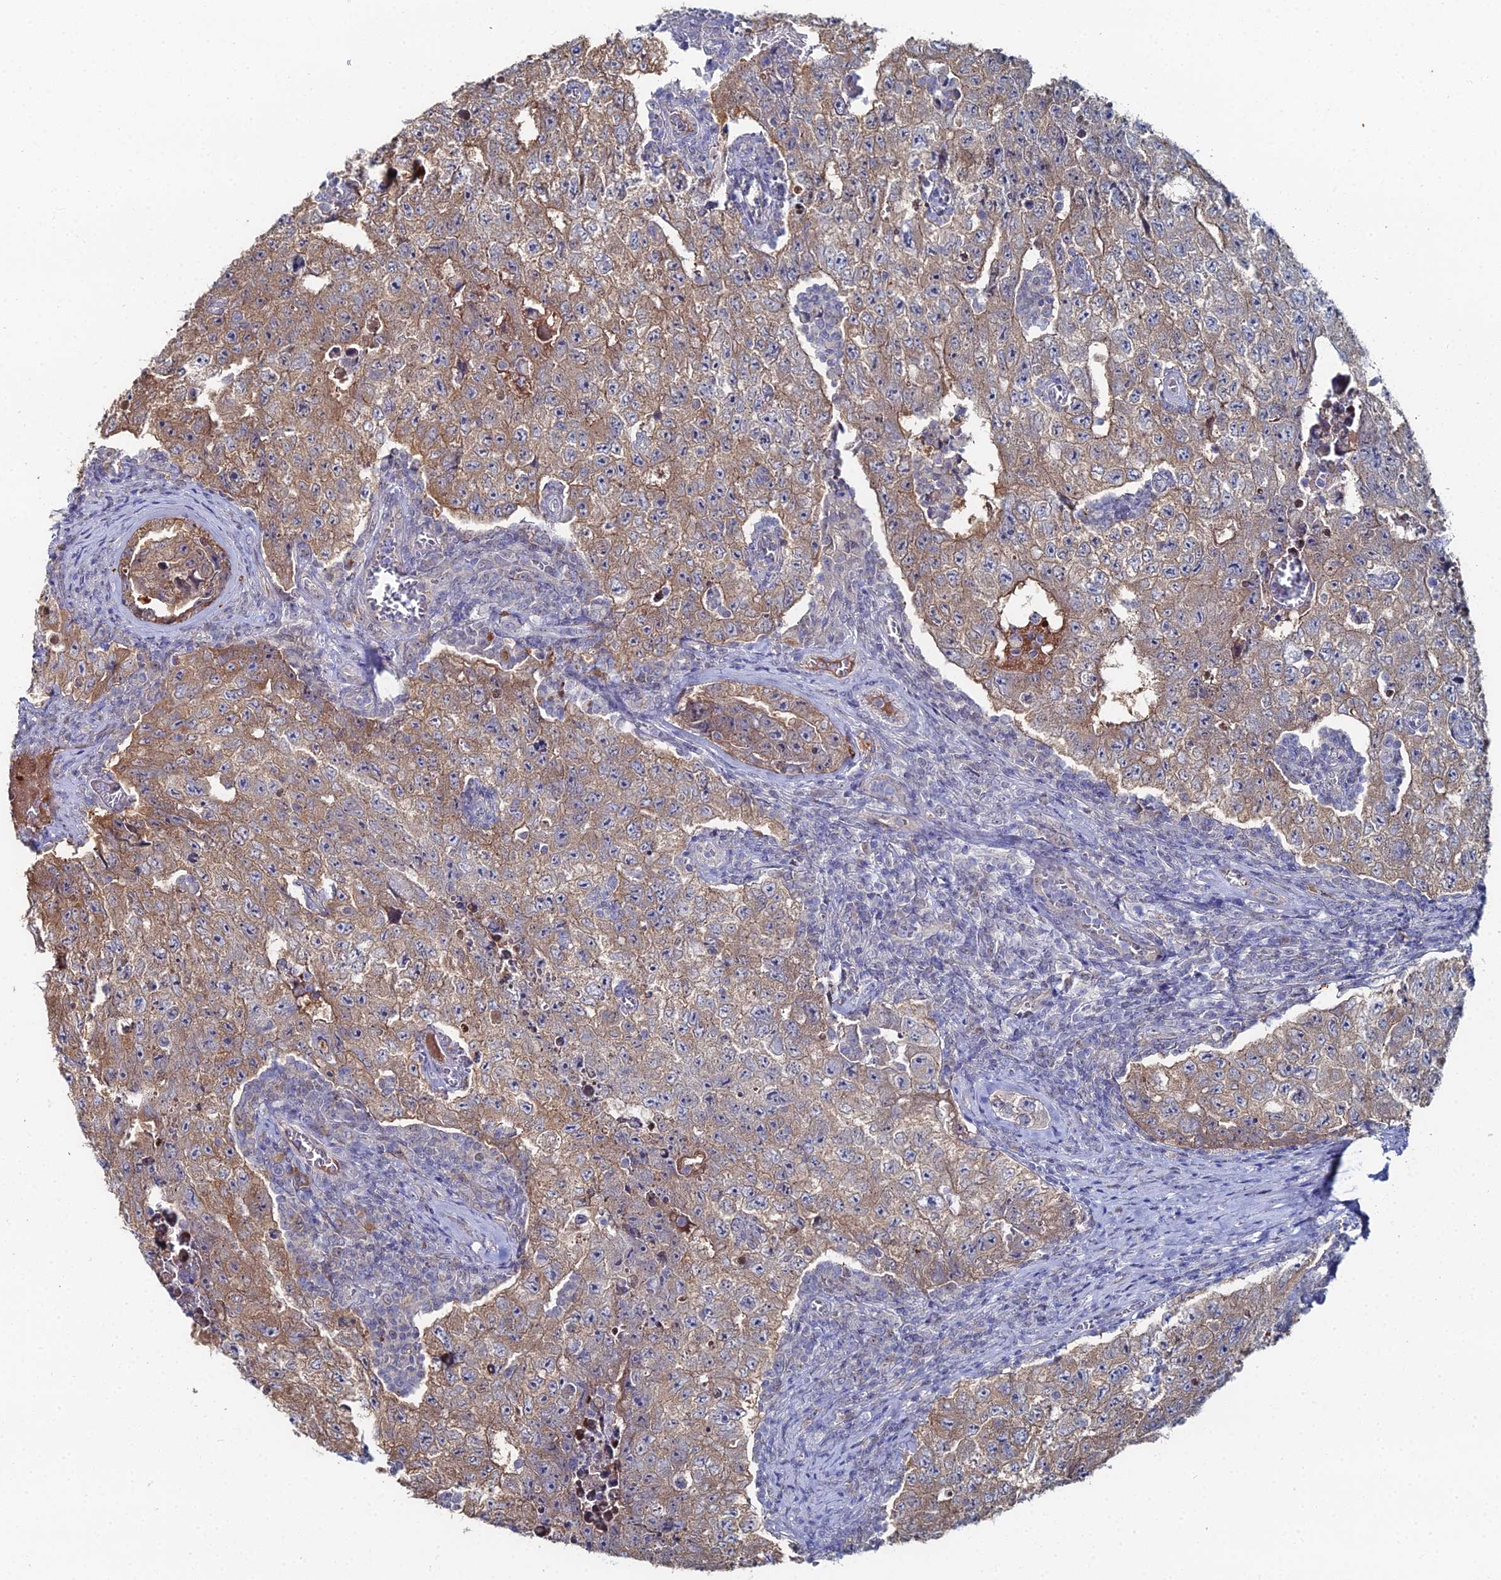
{"staining": {"intensity": "moderate", "quantity": "25%-75%", "location": "cytoplasmic/membranous"}, "tissue": "testis cancer", "cell_type": "Tumor cells", "image_type": "cancer", "snomed": [{"axis": "morphology", "description": "Carcinoma, Embryonal, NOS"}, {"axis": "topography", "description": "Testis"}], "caption": "Human testis embryonal carcinoma stained with a brown dye displays moderate cytoplasmic/membranous positive positivity in about 25%-75% of tumor cells.", "gene": "THAP4", "patient": {"sex": "male", "age": 17}}